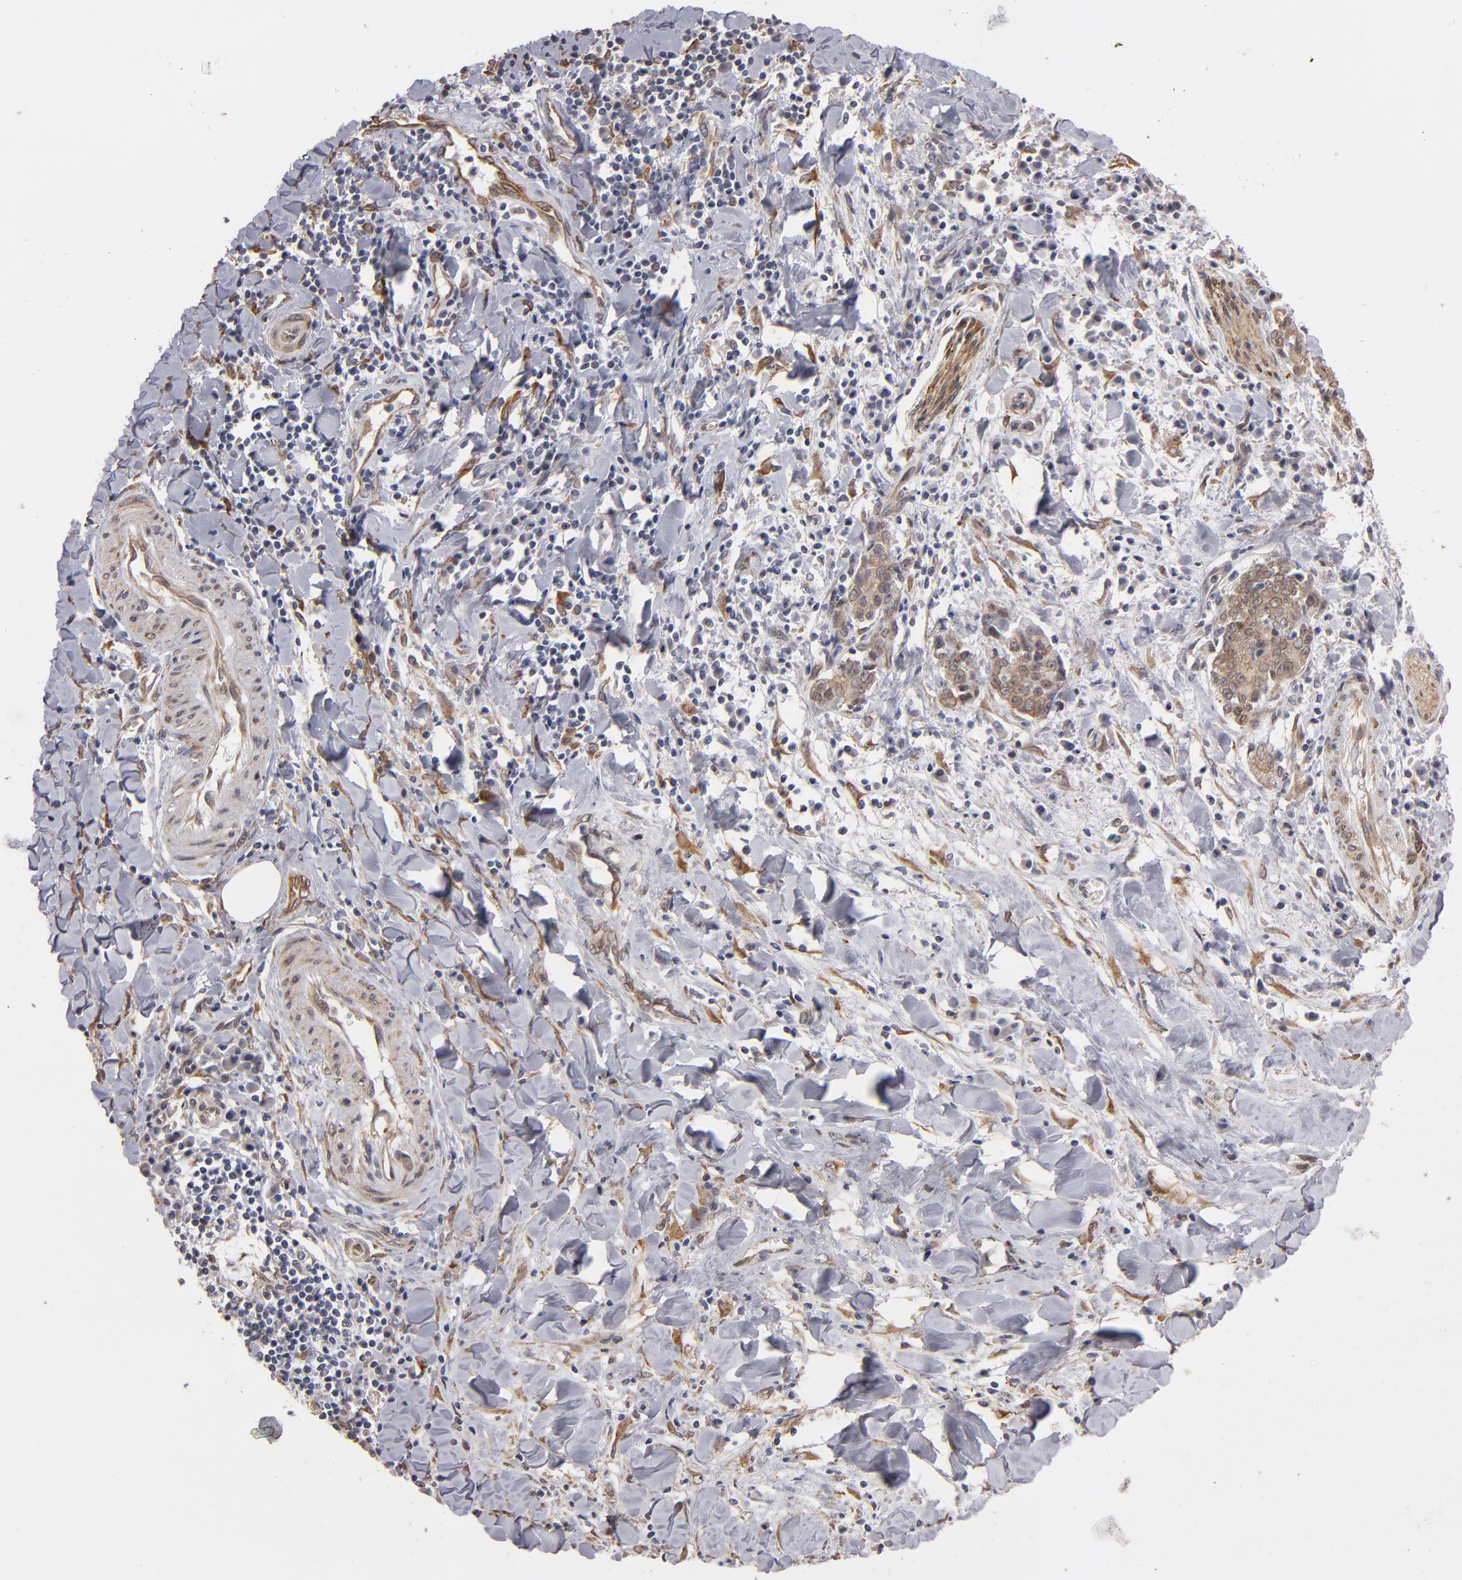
{"staining": {"intensity": "moderate", "quantity": ">75%", "location": "cytoplasmic/membranous"}, "tissue": "liver cancer", "cell_type": "Tumor cells", "image_type": "cancer", "snomed": [{"axis": "morphology", "description": "Cholangiocarcinoma"}, {"axis": "topography", "description": "Liver"}], "caption": "The histopathology image displays staining of liver cholangiocarcinoma, revealing moderate cytoplasmic/membranous protein staining (brown color) within tumor cells.", "gene": "PGRMC1", "patient": {"sex": "male", "age": 57}}